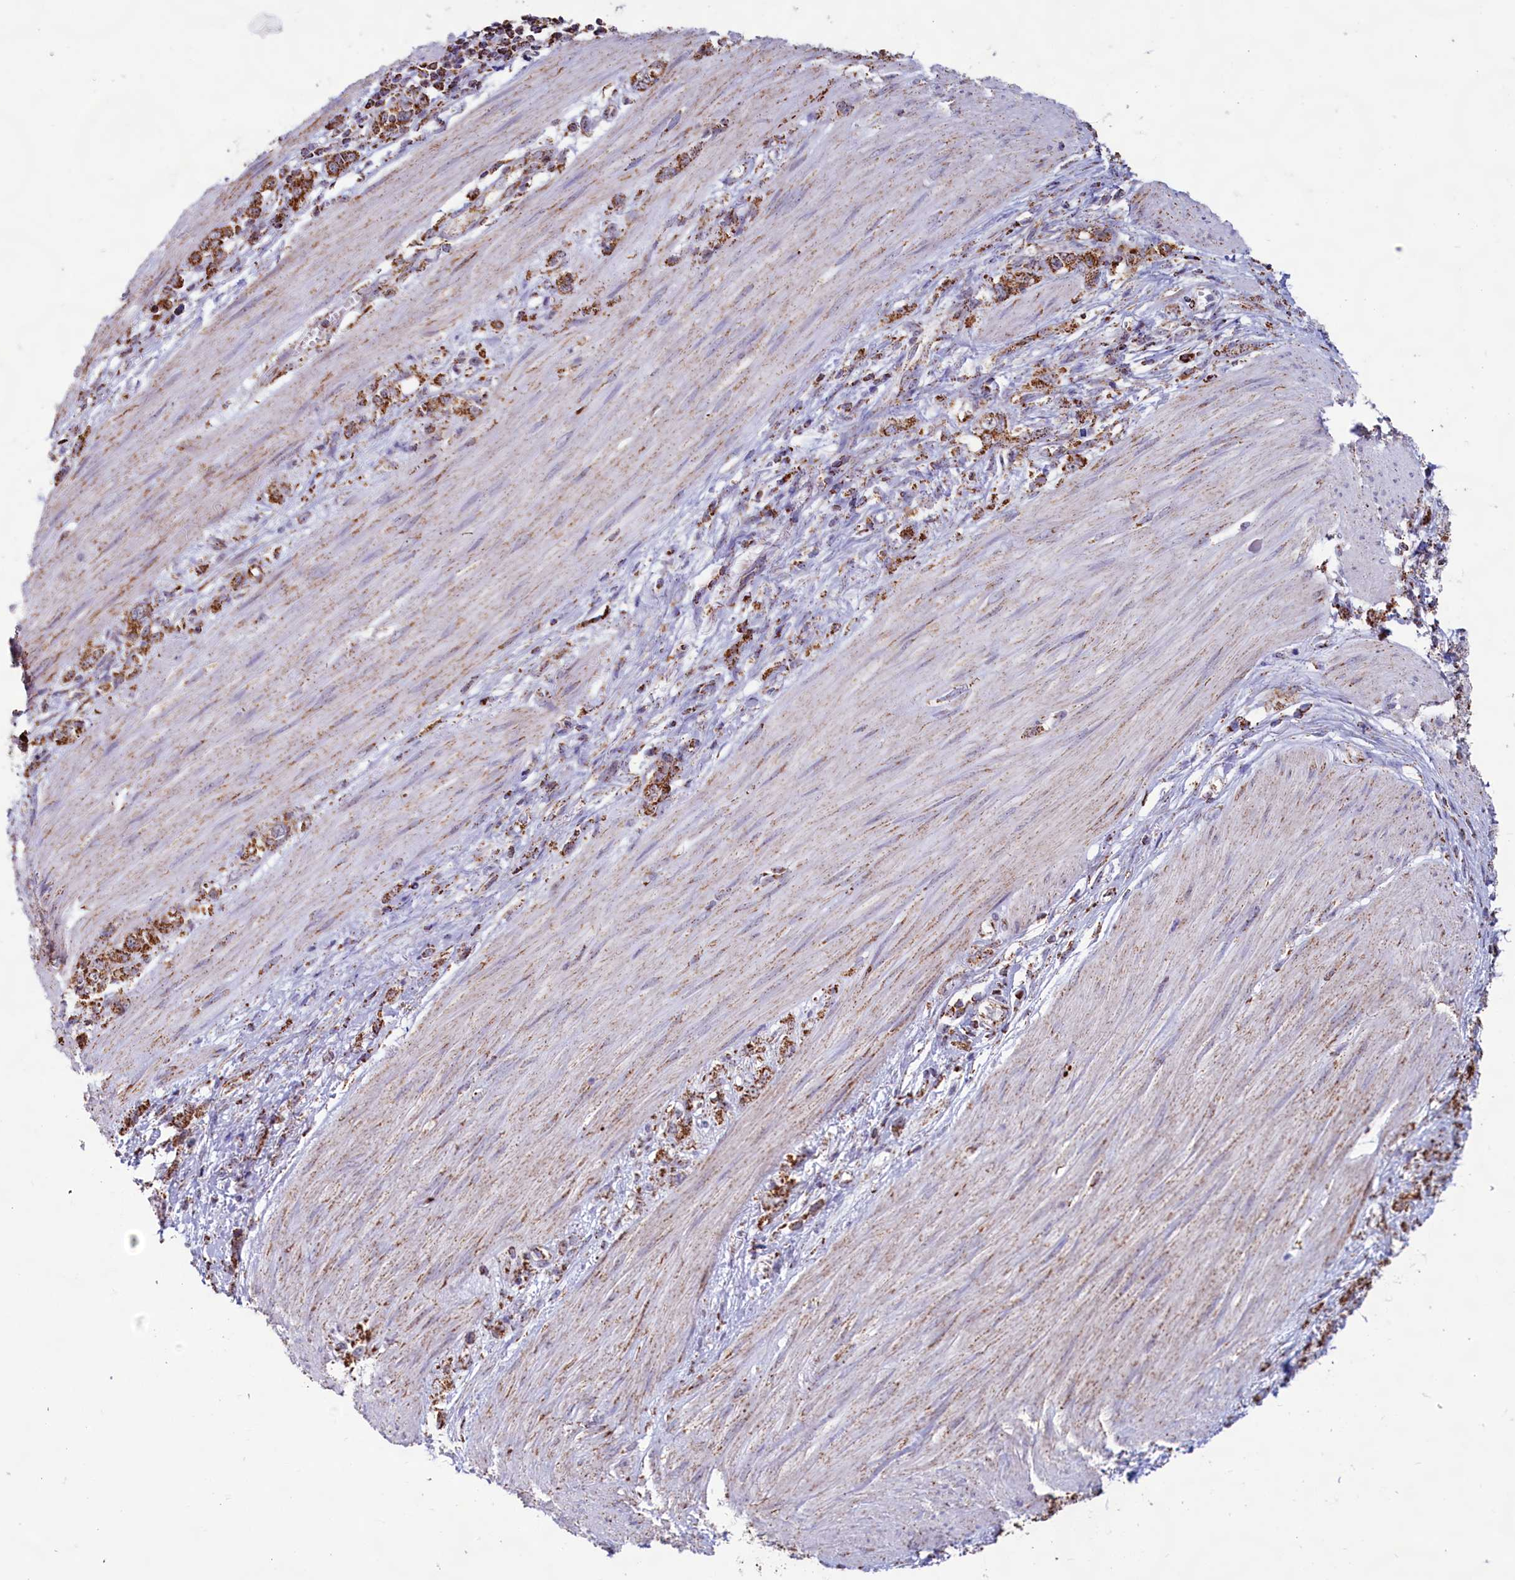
{"staining": {"intensity": "strong", "quantity": ">75%", "location": "cytoplasmic/membranous"}, "tissue": "stomach cancer", "cell_type": "Tumor cells", "image_type": "cancer", "snomed": [{"axis": "morphology", "description": "Adenocarcinoma, NOS"}, {"axis": "topography", "description": "Stomach"}], "caption": "Adenocarcinoma (stomach) stained with immunohistochemistry displays strong cytoplasmic/membranous positivity in about >75% of tumor cells.", "gene": "C1D", "patient": {"sex": "female", "age": 76}}